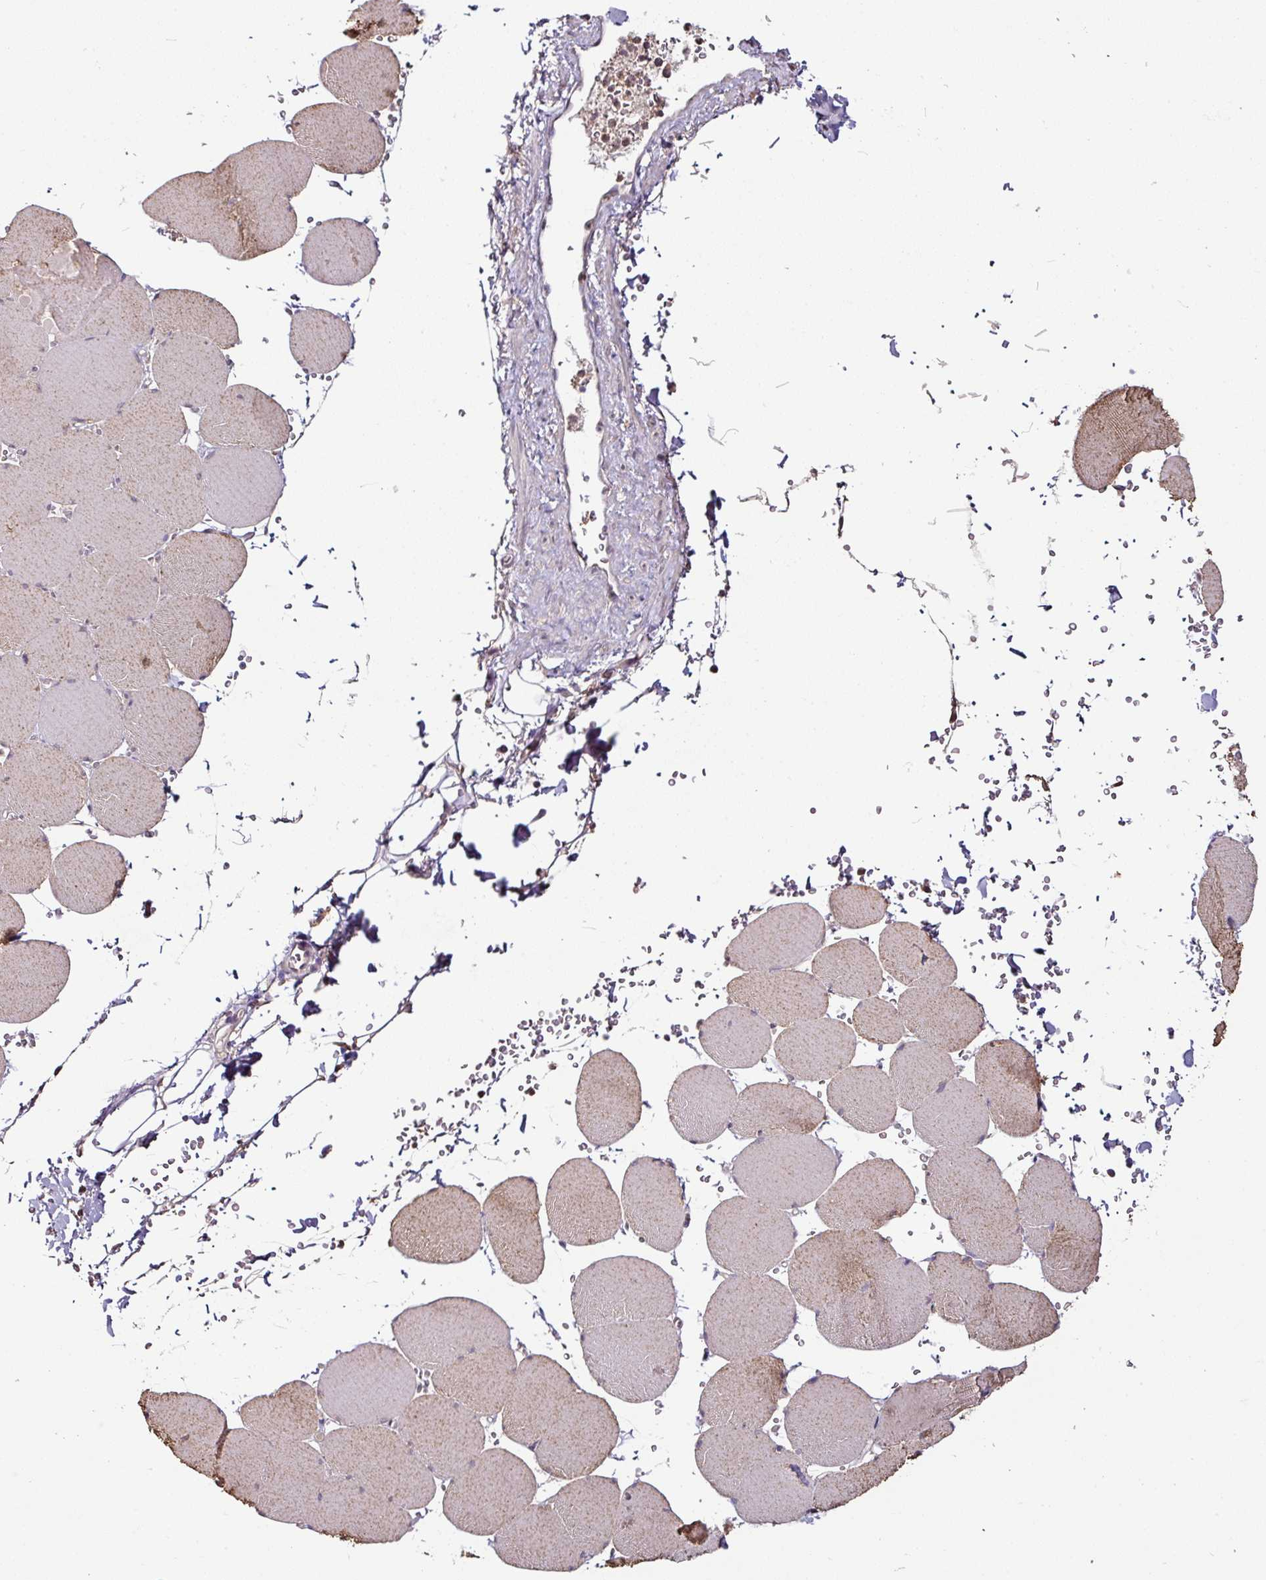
{"staining": {"intensity": "moderate", "quantity": "<25%", "location": "cytoplasmic/membranous"}, "tissue": "skeletal muscle", "cell_type": "Myocytes", "image_type": "normal", "snomed": [{"axis": "morphology", "description": "Normal tissue, NOS"}, {"axis": "topography", "description": "Skeletal muscle"}, {"axis": "topography", "description": "Head-Neck"}], "caption": "A brown stain shows moderate cytoplasmic/membranous staining of a protein in myocytes of normal human skeletal muscle.", "gene": "RPL38", "patient": {"sex": "male", "age": 66}}